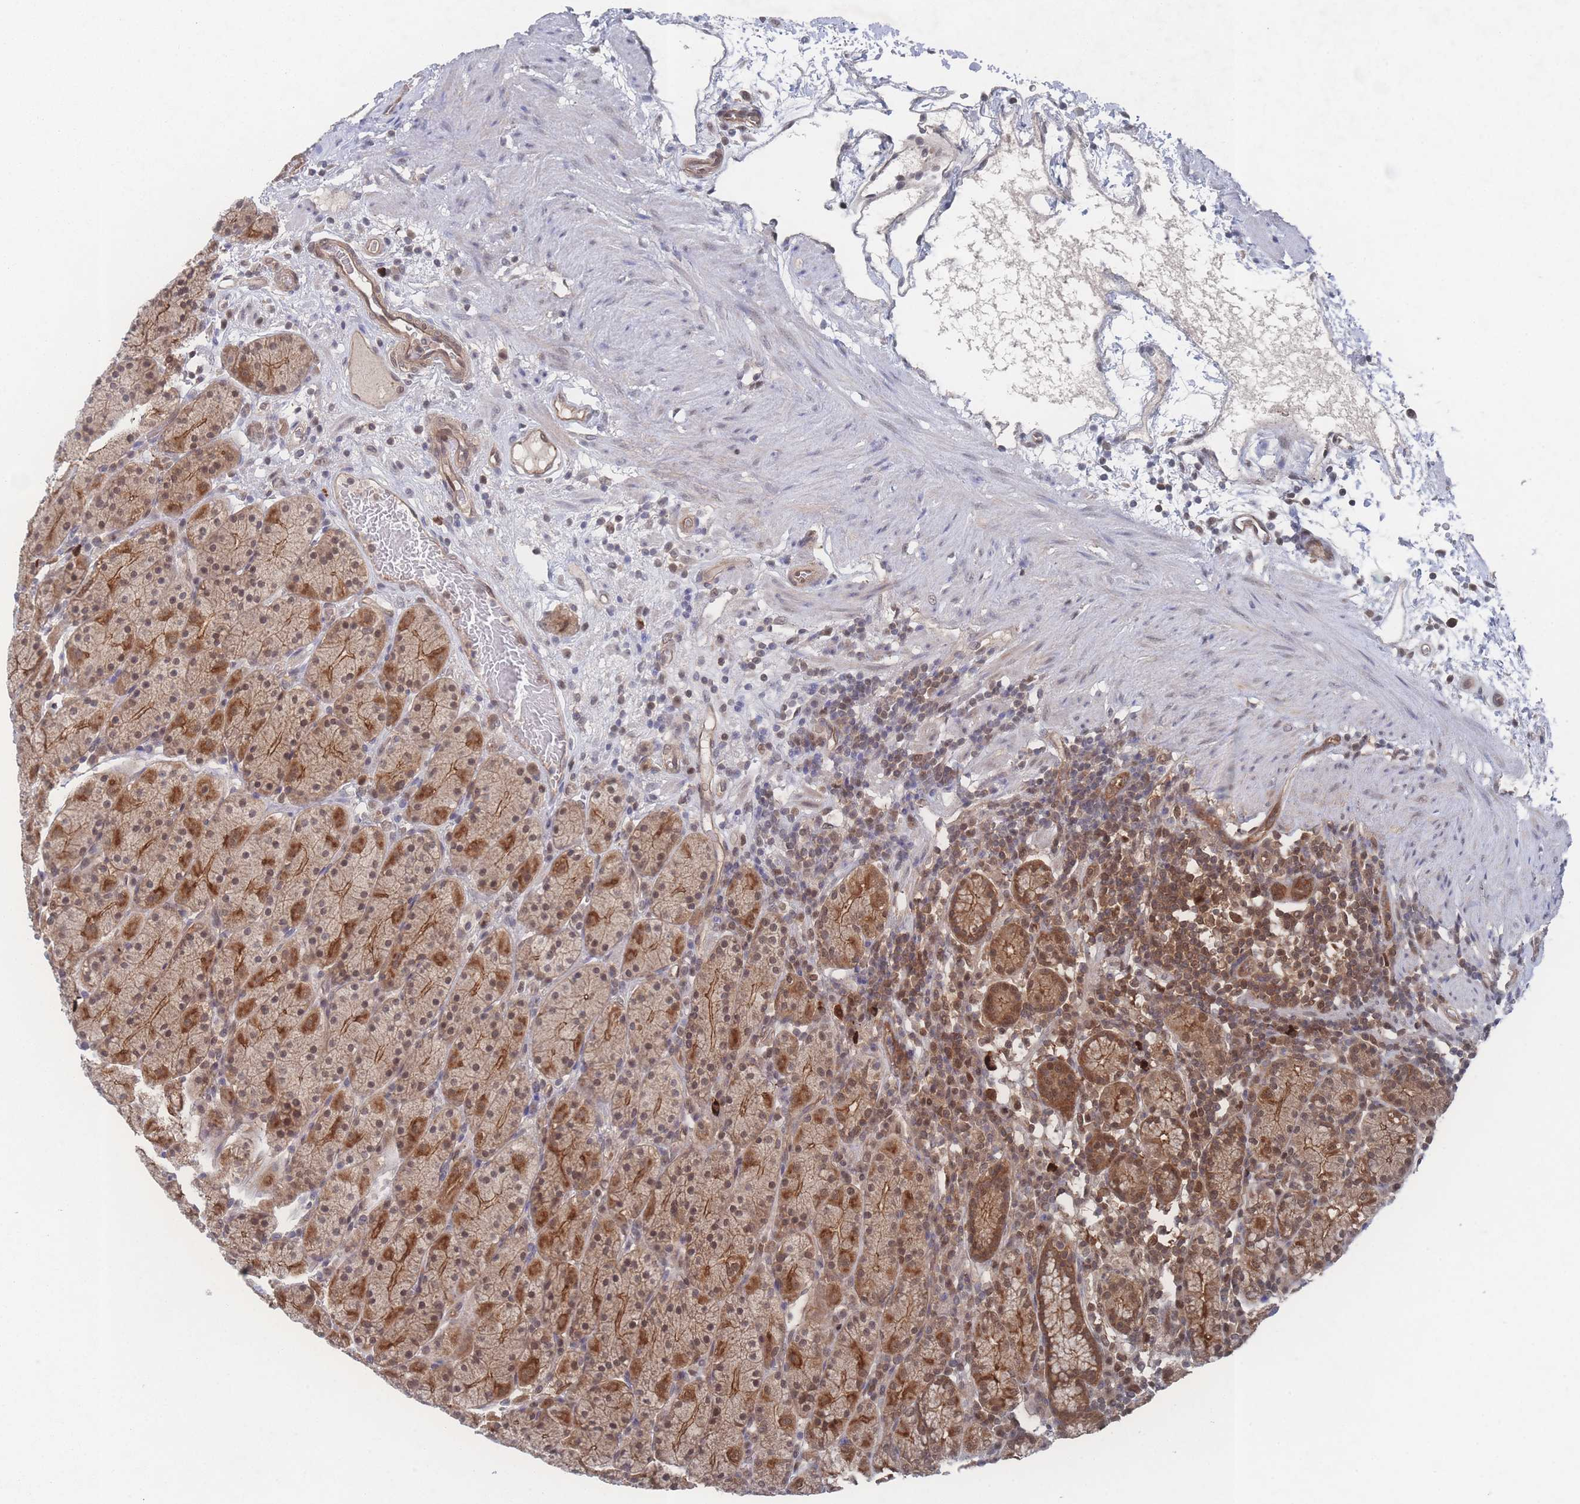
{"staining": {"intensity": "moderate", "quantity": ">75%", "location": "cytoplasmic/membranous,nuclear"}, "tissue": "stomach", "cell_type": "Glandular cells", "image_type": "normal", "snomed": [{"axis": "morphology", "description": "Normal tissue, NOS"}, {"axis": "topography", "description": "Stomach, upper"}, {"axis": "topography", "description": "Stomach"}], "caption": "Immunohistochemistry (IHC) image of normal stomach: stomach stained using immunohistochemistry (IHC) demonstrates medium levels of moderate protein expression localized specifically in the cytoplasmic/membranous,nuclear of glandular cells, appearing as a cytoplasmic/membranous,nuclear brown color.", "gene": "PSMA1", "patient": {"sex": "male", "age": 62}}